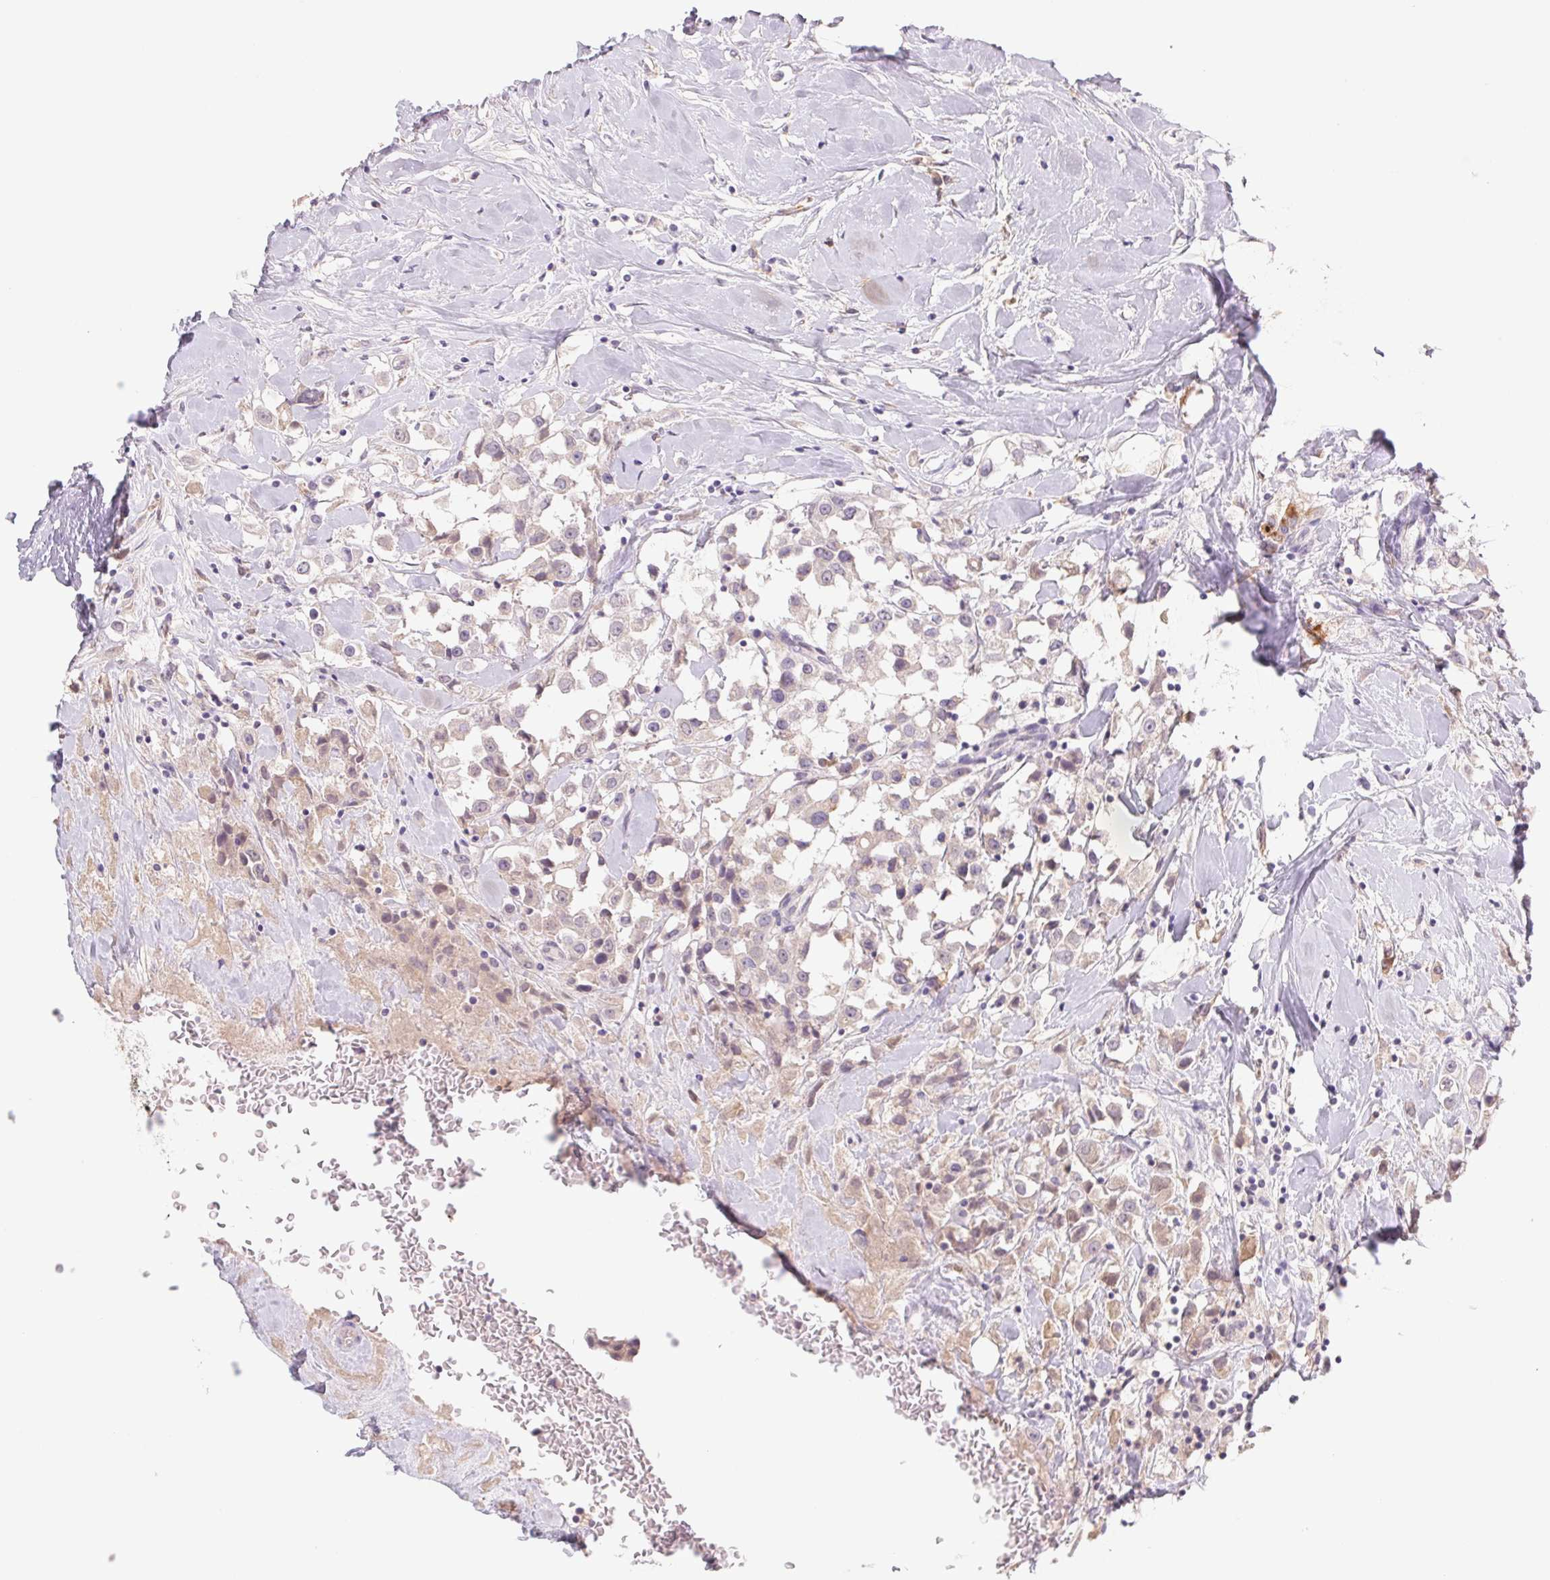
{"staining": {"intensity": "weak", "quantity": "<25%", "location": "cytoplasmic/membranous"}, "tissue": "breast cancer", "cell_type": "Tumor cells", "image_type": "cancer", "snomed": [{"axis": "morphology", "description": "Duct carcinoma"}, {"axis": "topography", "description": "Breast"}], "caption": "A high-resolution image shows IHC staining of breast cancer (invasive ductal carcinoma), which displays no significant expression in tumor cells. The staining is performed using DAB (3,3'-diaminobenzidine) brown chromogen with nuclei counter-stained in using hematoxylin.", "gene": "PNMA8B", "patient": {"sex": "female", "age": 61}}